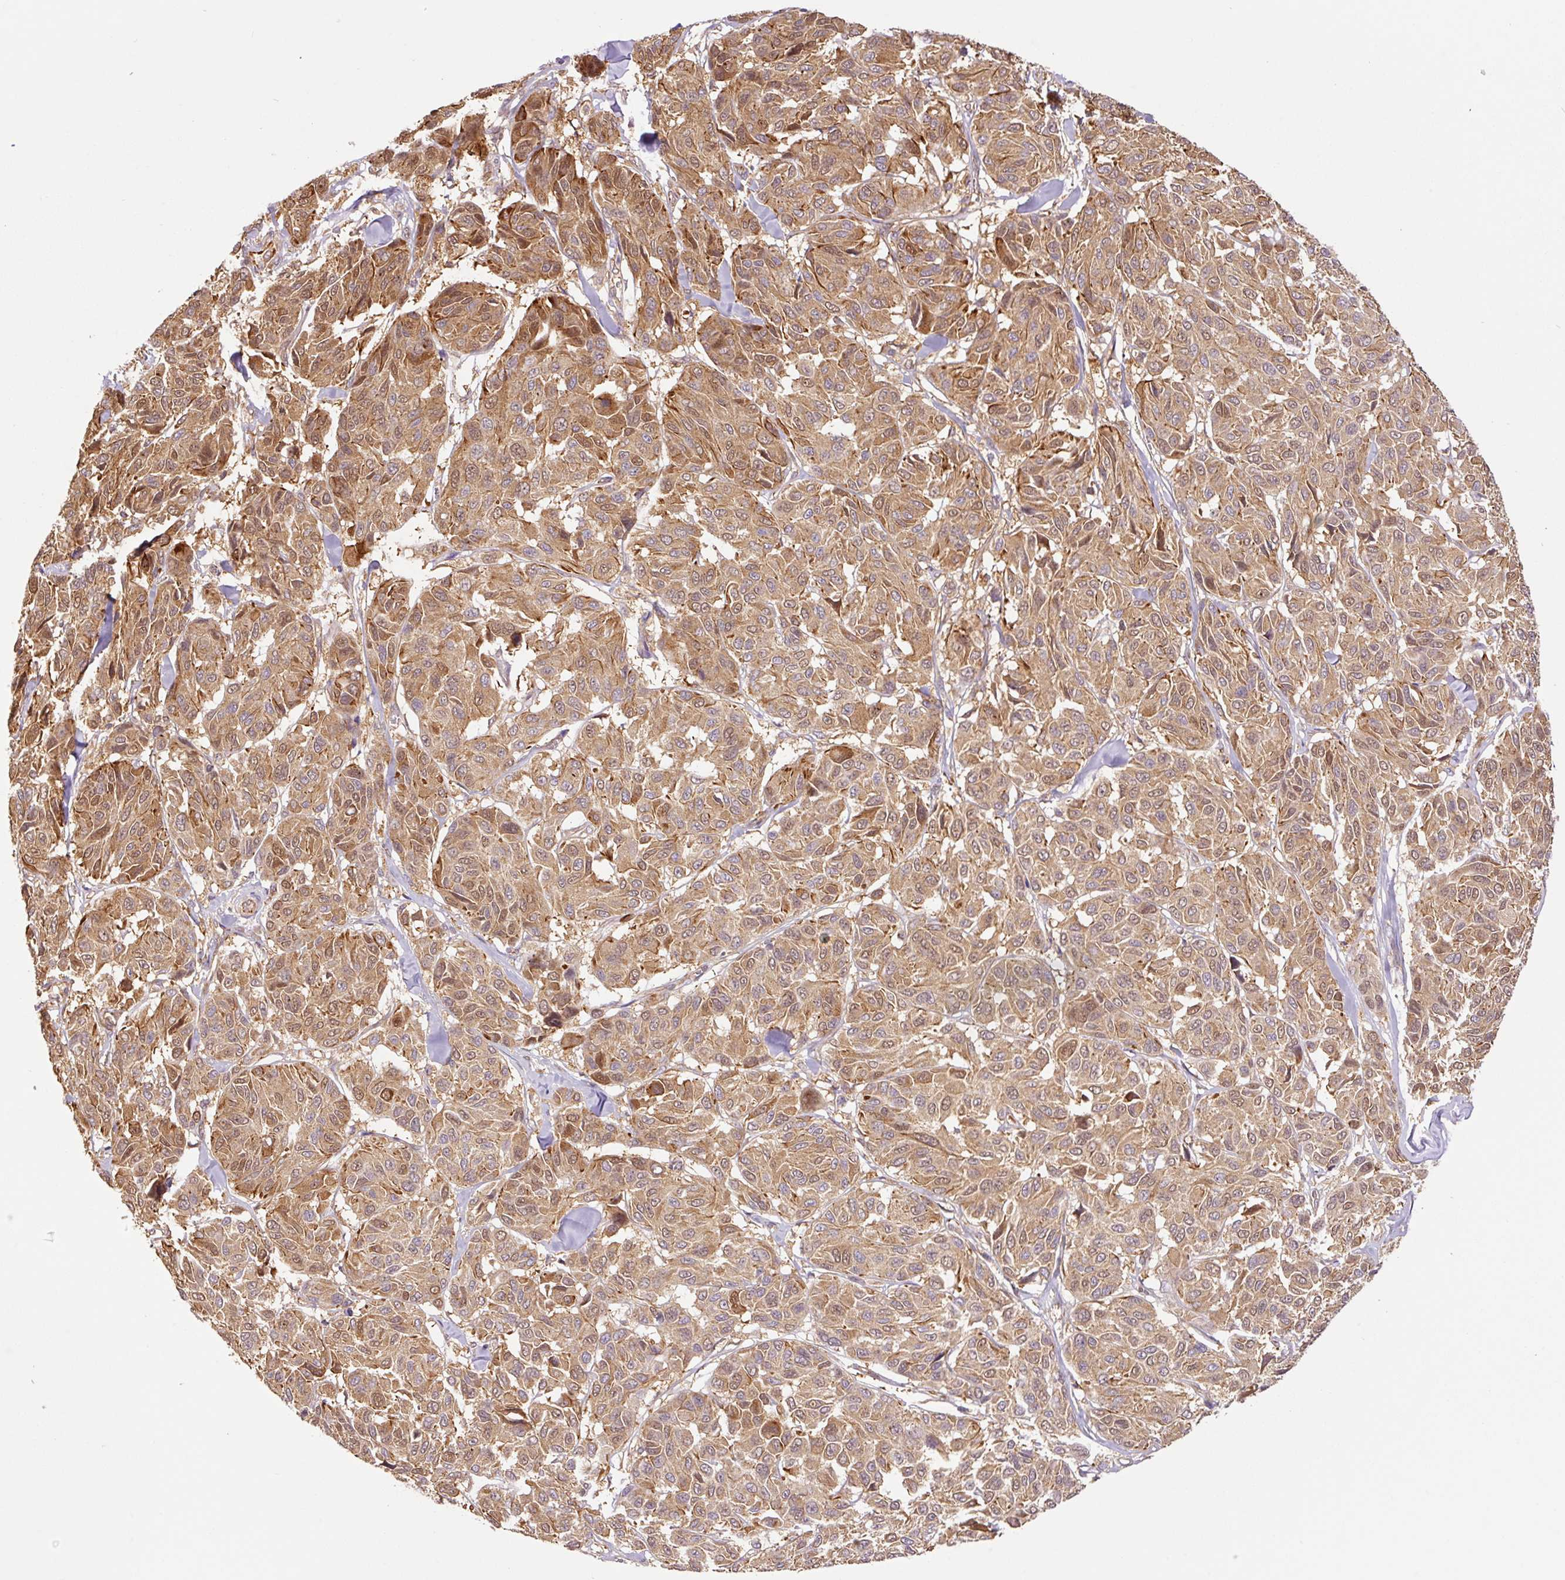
{"staining": {"intensity": "moderate", "quantity": ">75%", "location": "cytoplasmic/membranous,nuclear"}, "tissue": "melanoma", "cell_type": "Tumor cells", "image_type": "cancer", "snomed": [{"axis": "morphology", "description": "Malignant melanoma, NOS"}, {"axis": "topography", "description": "Skin"}], "caption": "Tumor cells reveal medium levels of moderate cytoplasmic/membranous and nuclear expression in approximately >75% of cells in human melanoma.", "gene": "PCK2", "patient": {"sex": "female", "age": 66}}